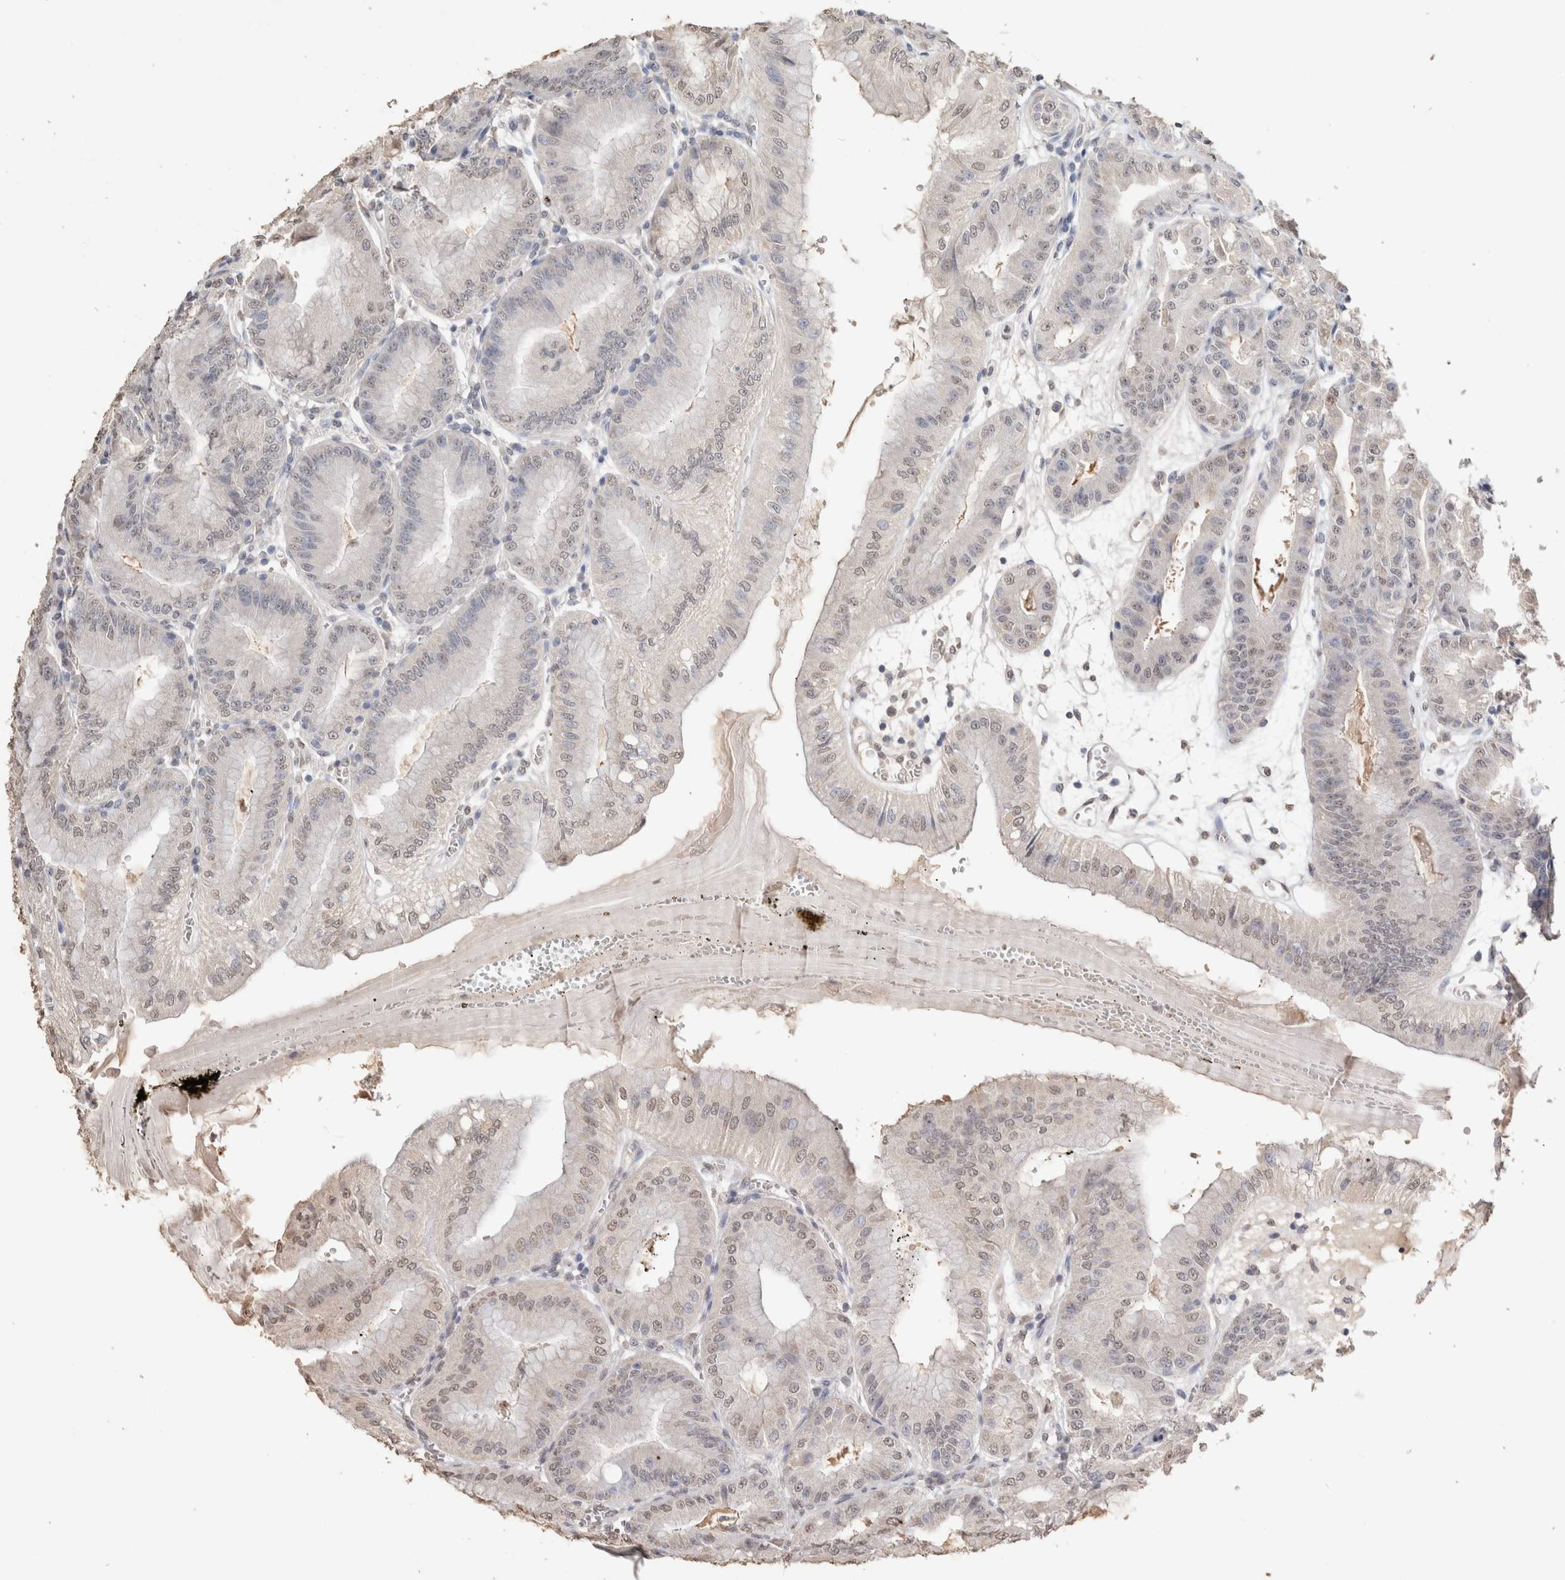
{"staining": {"intensity": "weak", "quantity": "<25%", "location": "cytoplasmic/membranous,nuclear"}, "tissue": "stomach", "cell_type": "Glandular cells", "image_type": "normal", "snomed": [{"axis": "morphology", "description": "Normal tissue, NOS"}, {"axis": "topography", "description": "Stomach, lower"}], "caption": "Immunohistochemical staining of unremarkable human stomach reveals no significant staining in glandular cells. (Stains: DAB IHC with hematoxylin counter stain, Microscopy: brightfield microscopy at high magnification).", "gene": "LGALS2", "patient": {"sex": "male", "age": 71}}